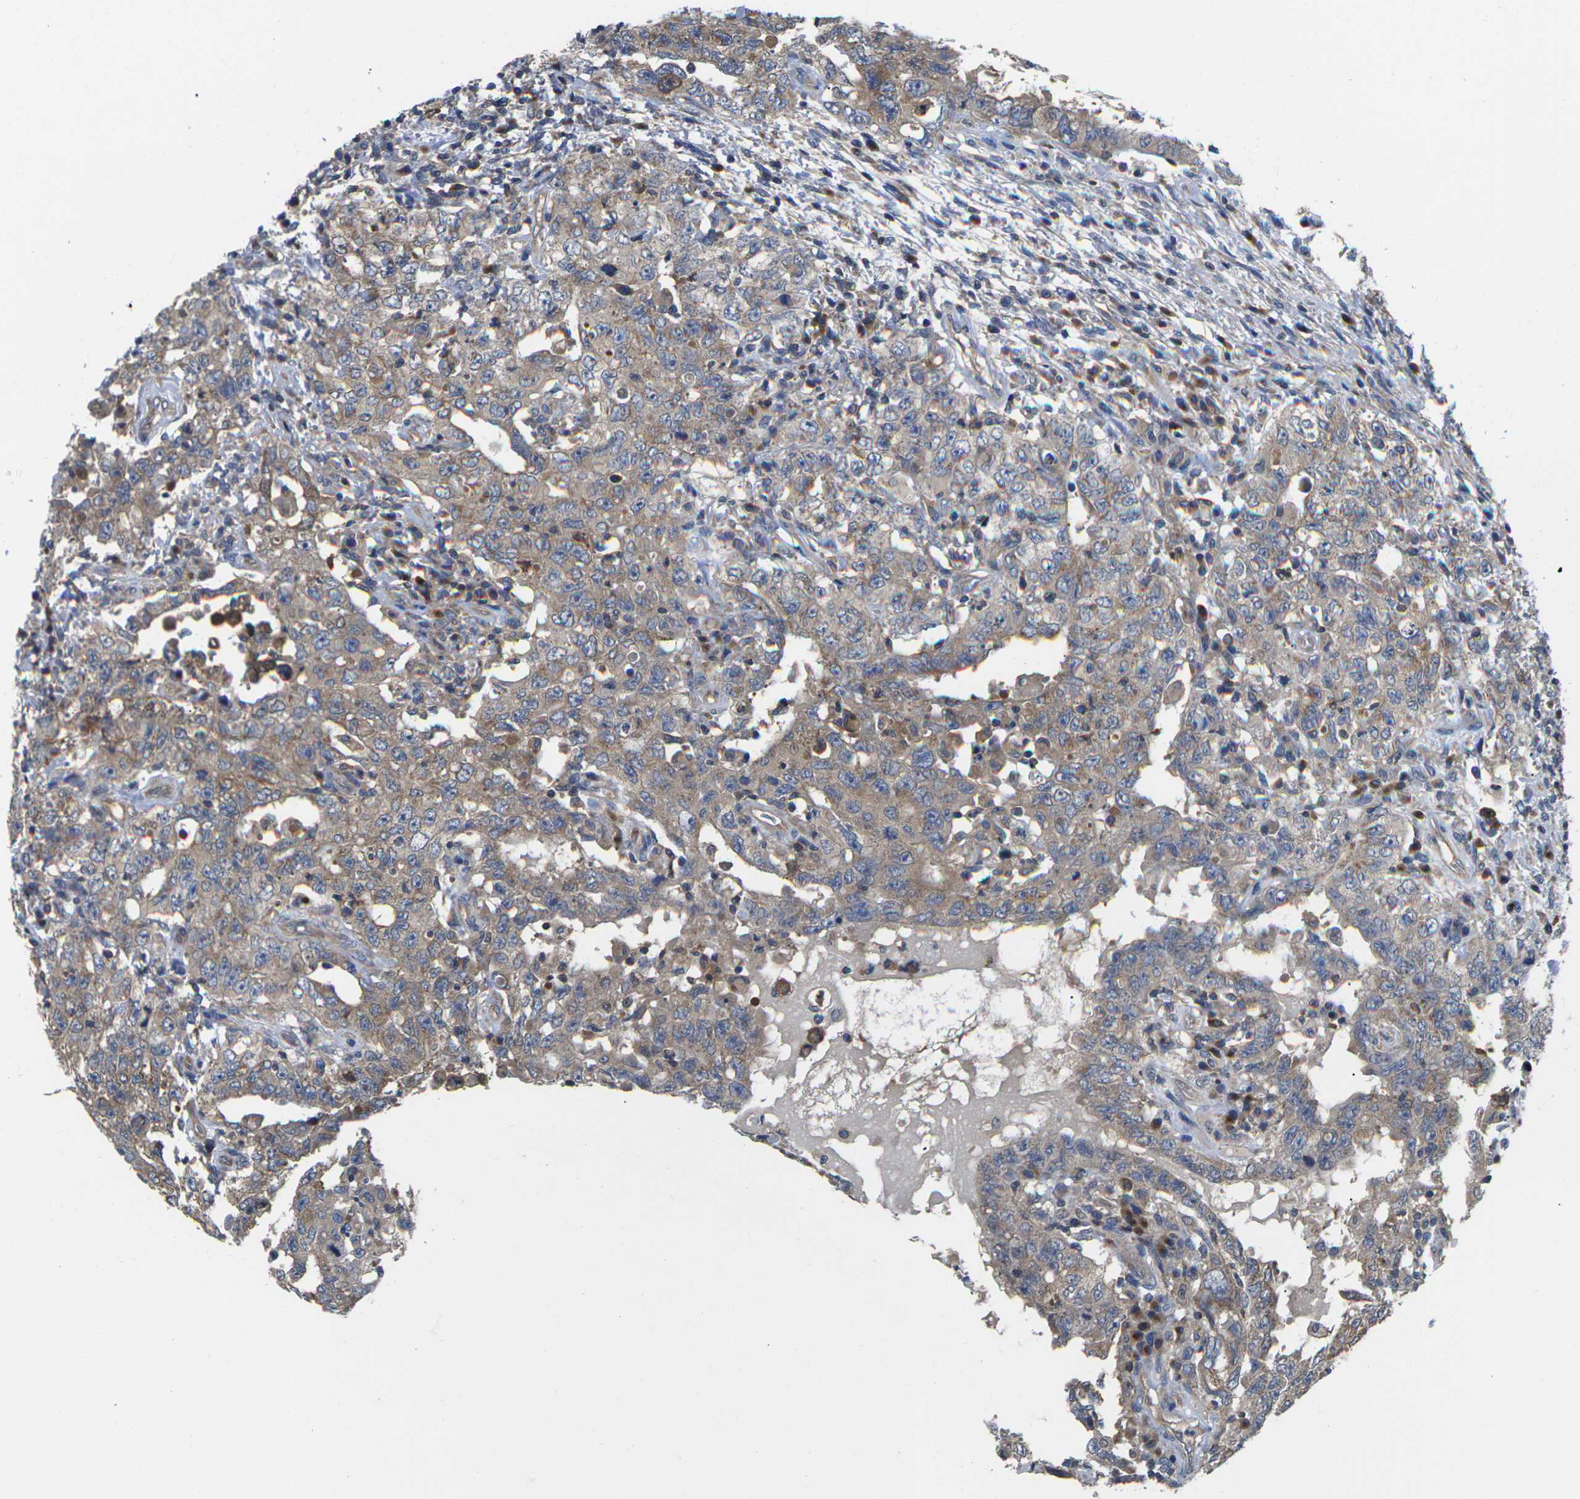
{"staining": {"intensity": "moderate", "quantity": "<25%", "location": "cytoplasmic/membranous"}, "tissue": "testis cancer", "cell_type": "Tumor cells", "image_type": "cancer", "snomed": [{"axis": "morphology", "description": "Carcinoma, Embryonal, NOS"}, {"axis": "topography", "description": "Testis"}], "caption": "Embryonal carcinoma (testis) stained for a protein exhibits moderate cytoplasmic/membranous positivity in tumor cells.", "gene": "TMCC2", "patient": {"sex": "male", "age": 26}}